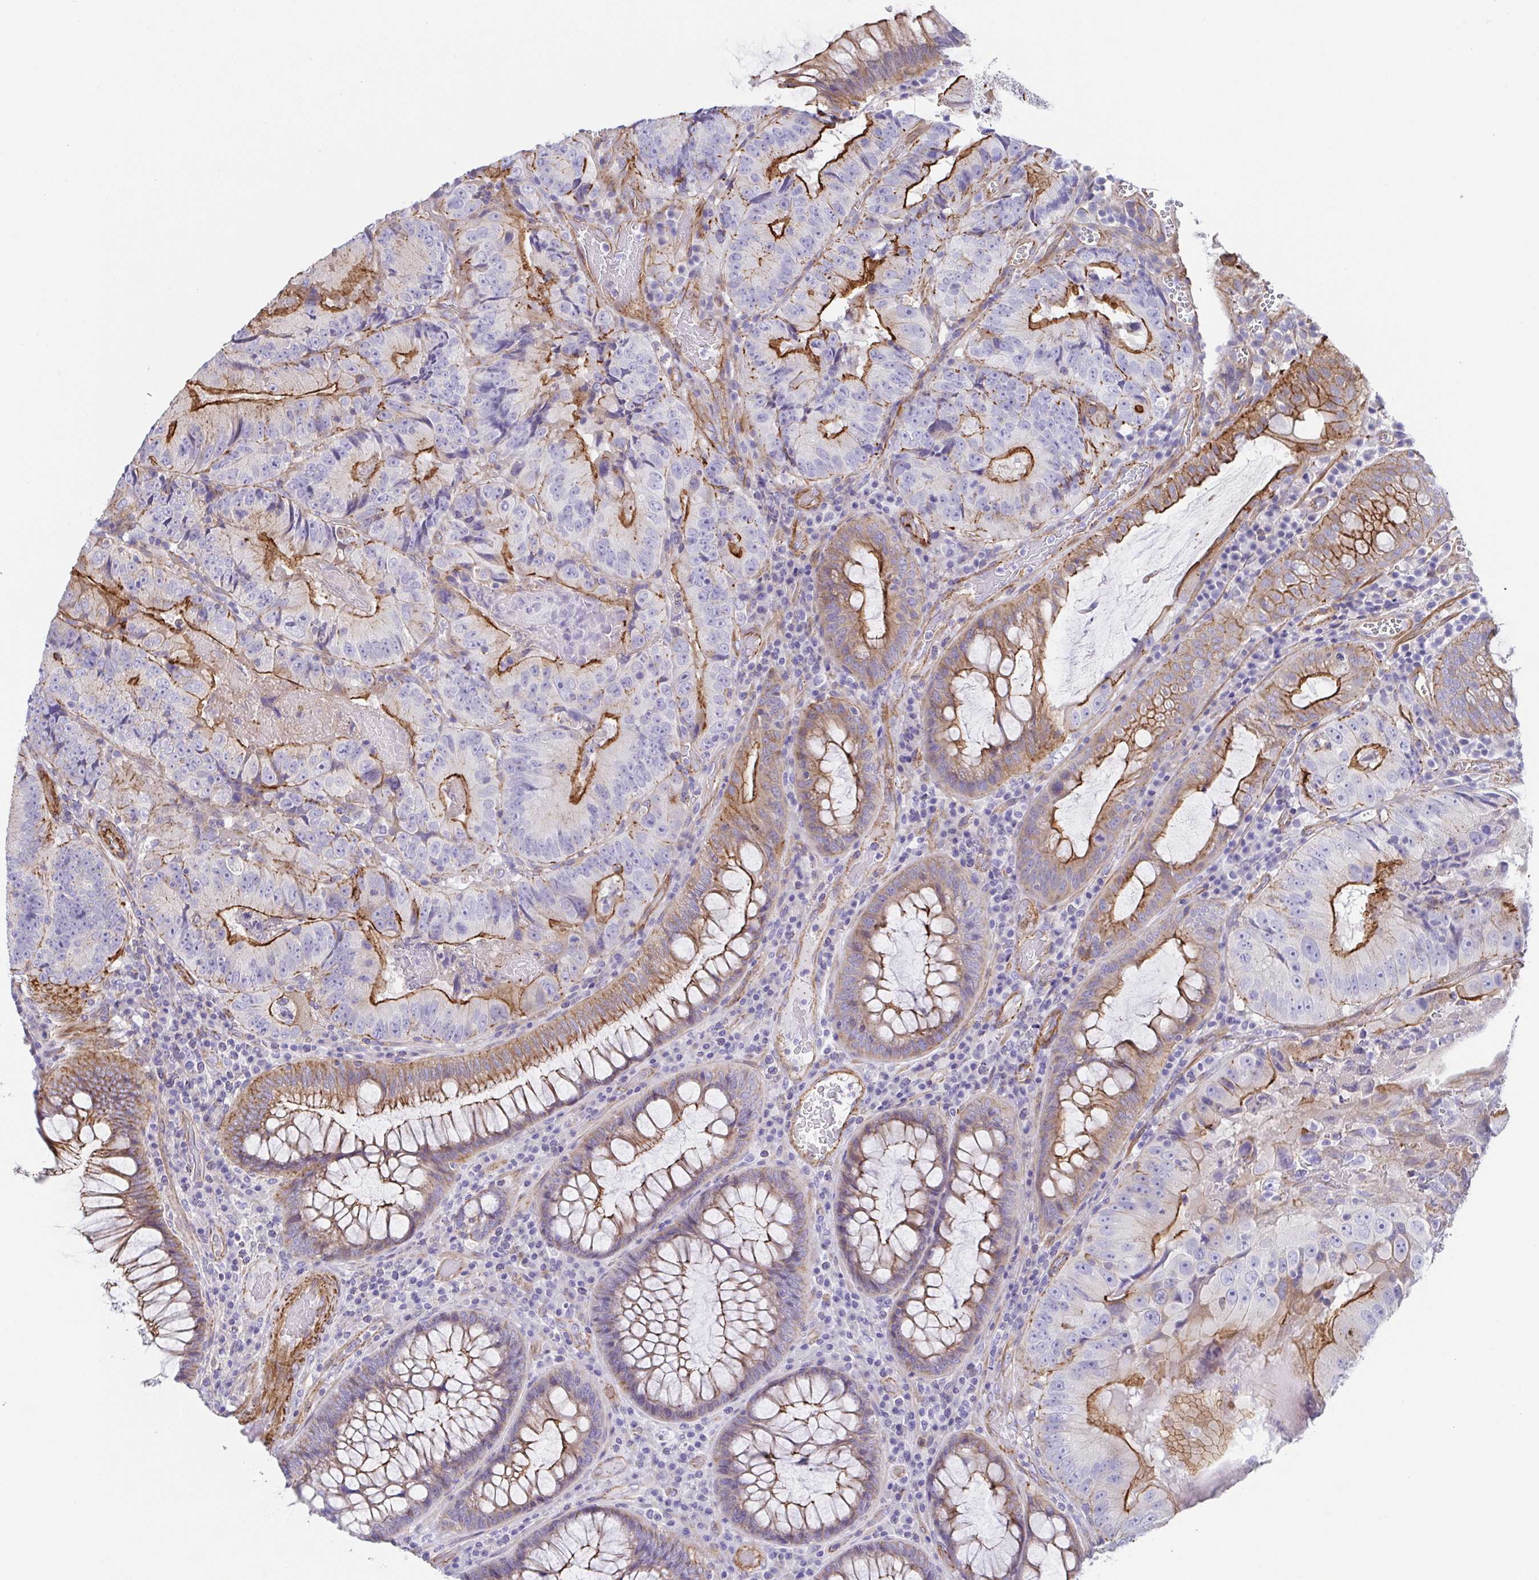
{"staining": {"intensity": "strong", "quantity": "25%-75%", "location": "cytoplasmic/membranous"}, "tissue": "colorectal cancer", "cell_type": "Tumor cells", "image_type": "cancer", "snomed": [{"axis": "morphology", "description": "Adenocarcinoma, NOS"}, {"axis": "topography", "description": "Colon"}], "caption": "Immunohistochemical staining of colorectal adenocarcinoma displays strong cytoplasmic/membranous protein positivity in approximately 25%-75% of tumor cells.", "gene": "TRAM2", "patient": {"sex": "female", "age": 86}}